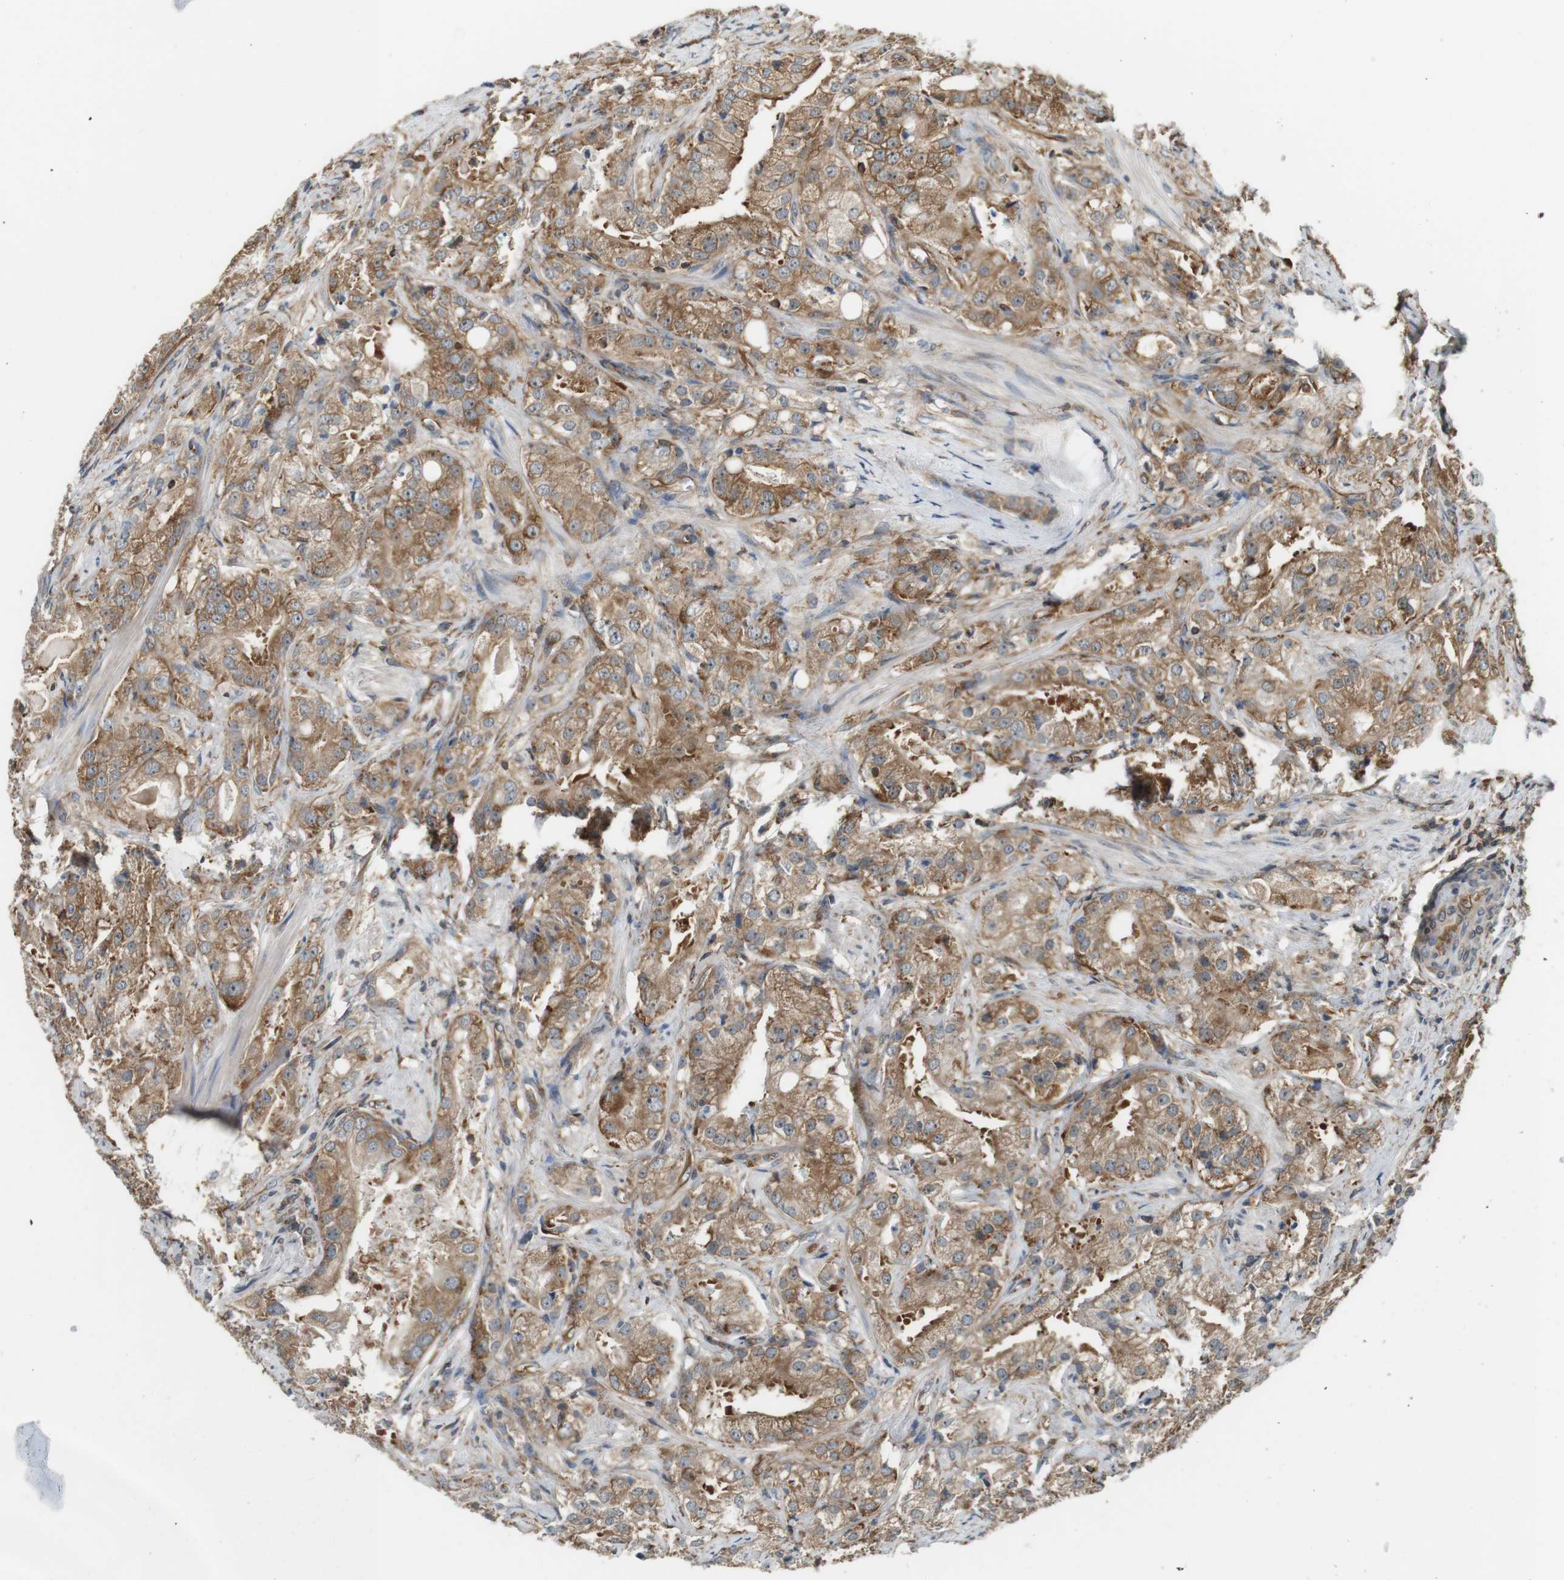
{"staining": {"intensity": "moderate", "quantity": ">75%", "location": "cytoplasmic/membranous"}, "tissue": "prostate cancer", "cell_type": "Tumor cells", "image_type": "cancer", "snomed": [{"axis": "morphology", "description": "Adenocarcinoma, High grade"}, {"axis": "topography", "description": "Prostate"}], "caption": "This is an image of IHC staining of prostate cancer (adenocarcinoma (high-grade)), which shows moderate staining in the cytoplasmic/membranous of tumor cells.", "gene": "PA2G4", "patient": {"sex": "male", "age": 64}}